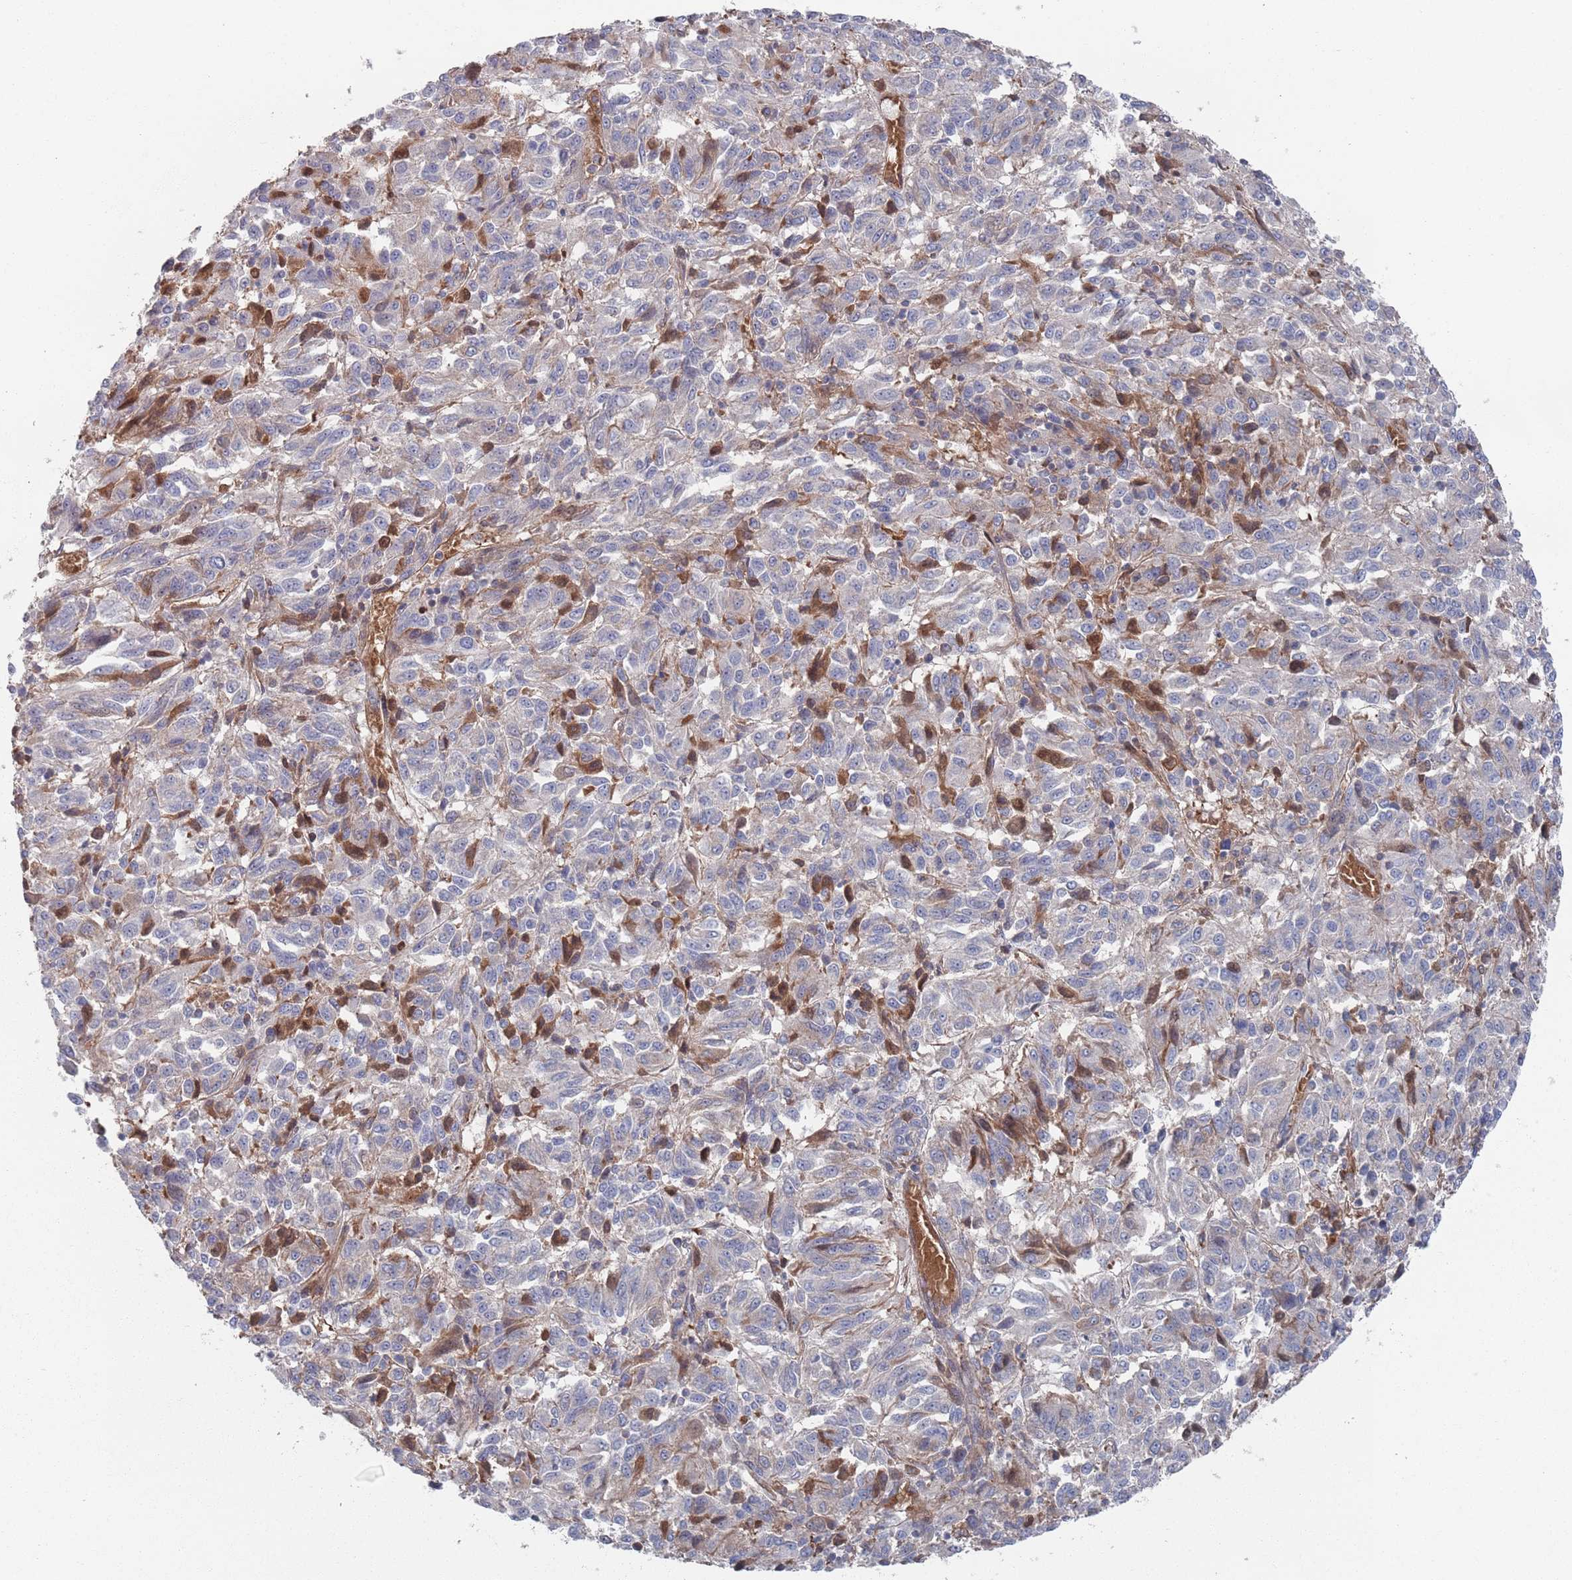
{"staining": {"intensity": "negative", "quantity": "none", "location": "none"}, "tissue": "melanoma", "cell_type": "Tumor cells", "image_type": "cancer", "snomed": [{"axis": "morphology", "description": "Malignant melanoma, Metastatic site"}, {"axis": "topography", "description": "Lung"}], "caption": "A histopathology image of human malignant melanoma (metastatic site) is negative for staining in tumor cells. (Brightfield microscopy of DAB IHC at high magnification).", "gene": "PLEKHA4", "patient": {"sex": "male", "age": 64}}